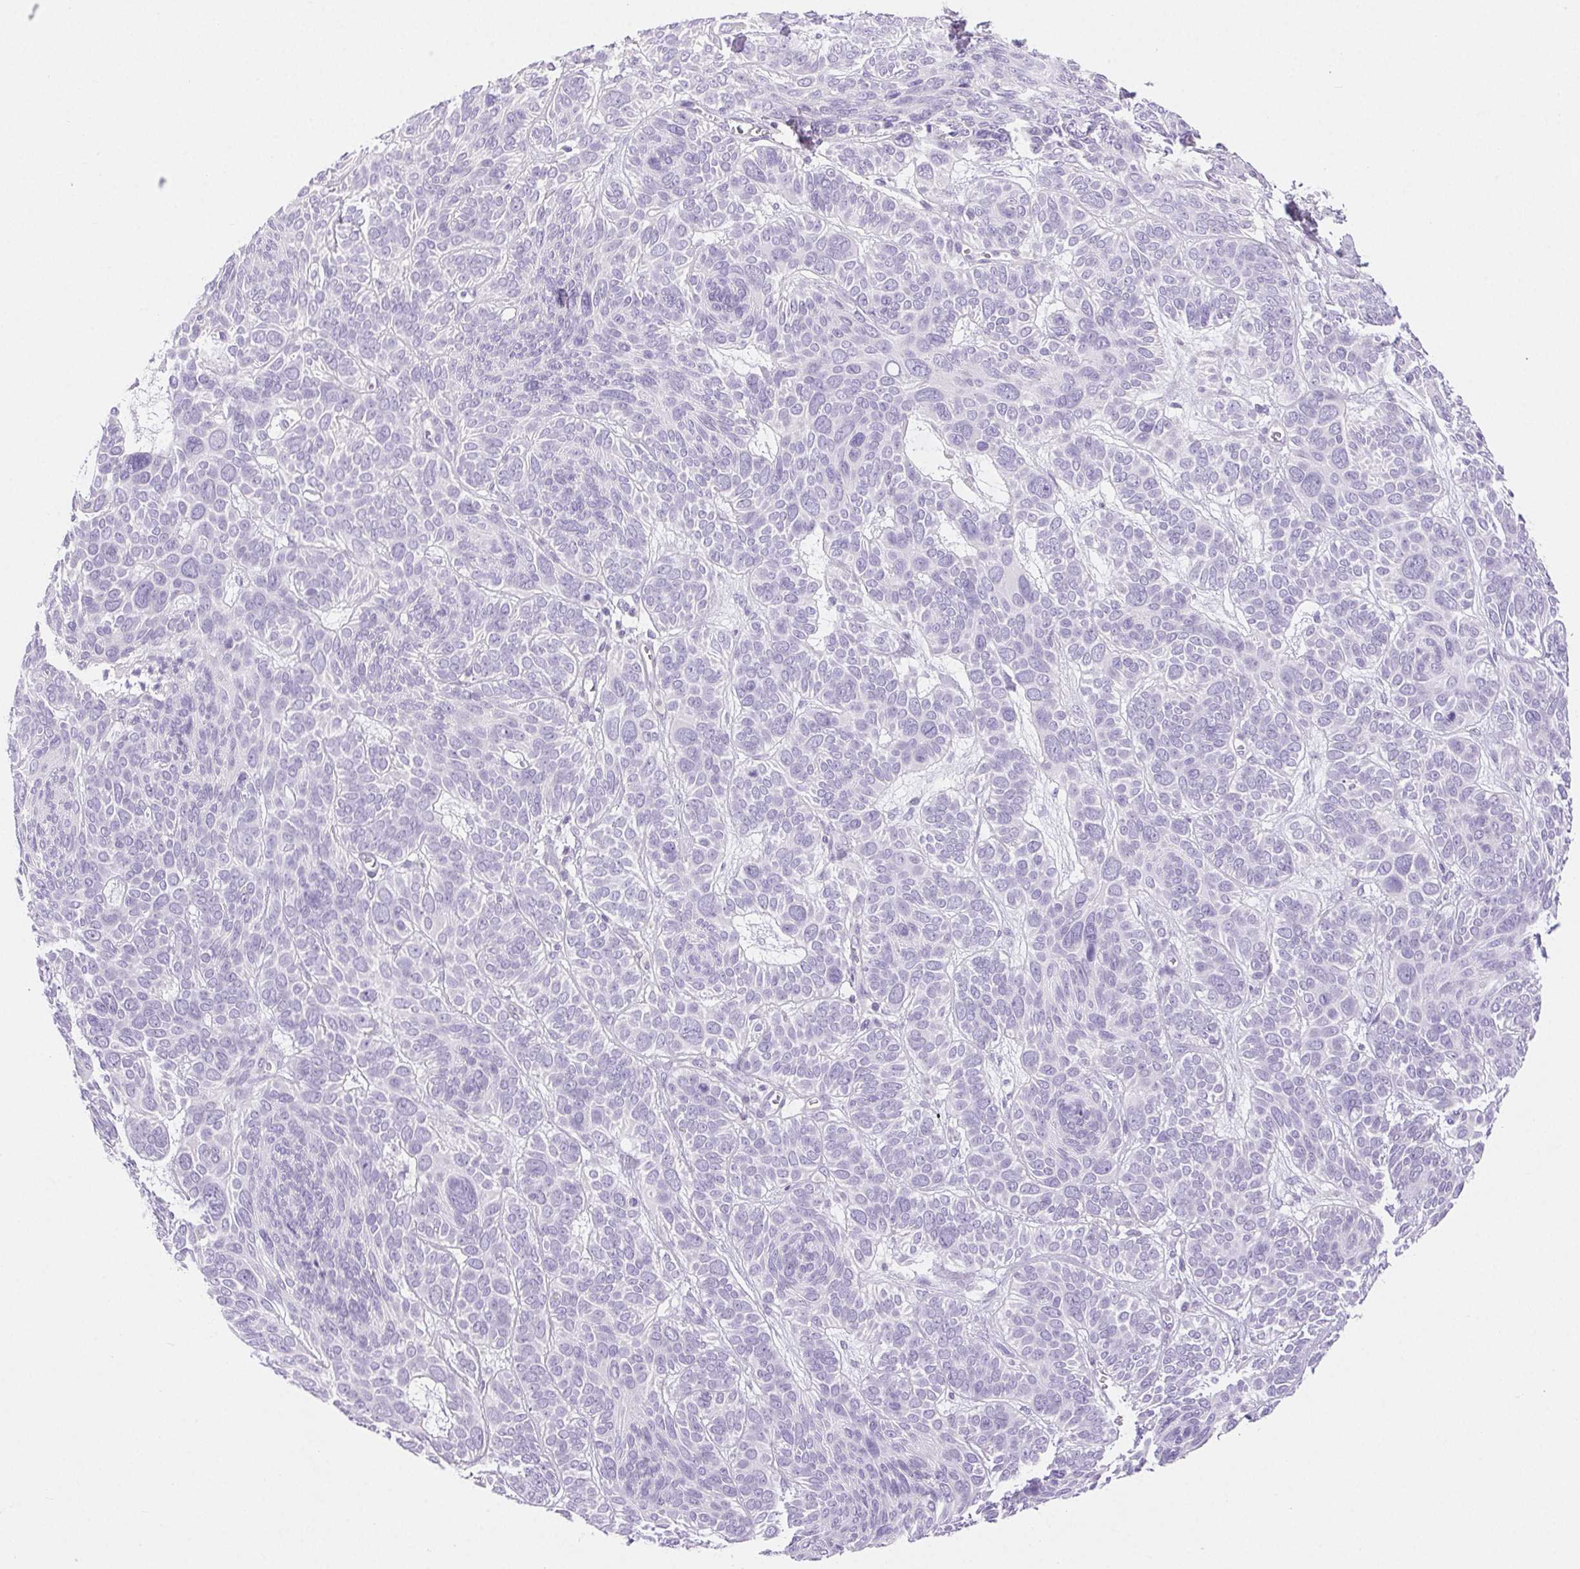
{"staining": {"intensity": "negative", "quantity": "none", "location": "none"}, "tissue": "skin cancer", "cell_type": "Tumor cells", "image_type": "cancer", "snomed": [{"axis": "morphology", "description": "Basal cell carcinoma"}, {"axis": "topography", "description": "Skin"}, {"axis": "topography", "description": "Skin of face"}], "caption": "Skin cancer (basal cell carcinoma) was stained to show a protein in brown. There is no significant positivity in tumor cells.", "gene": "ARHGAP11B", "patient": {"sex": "male", "age": 73}}